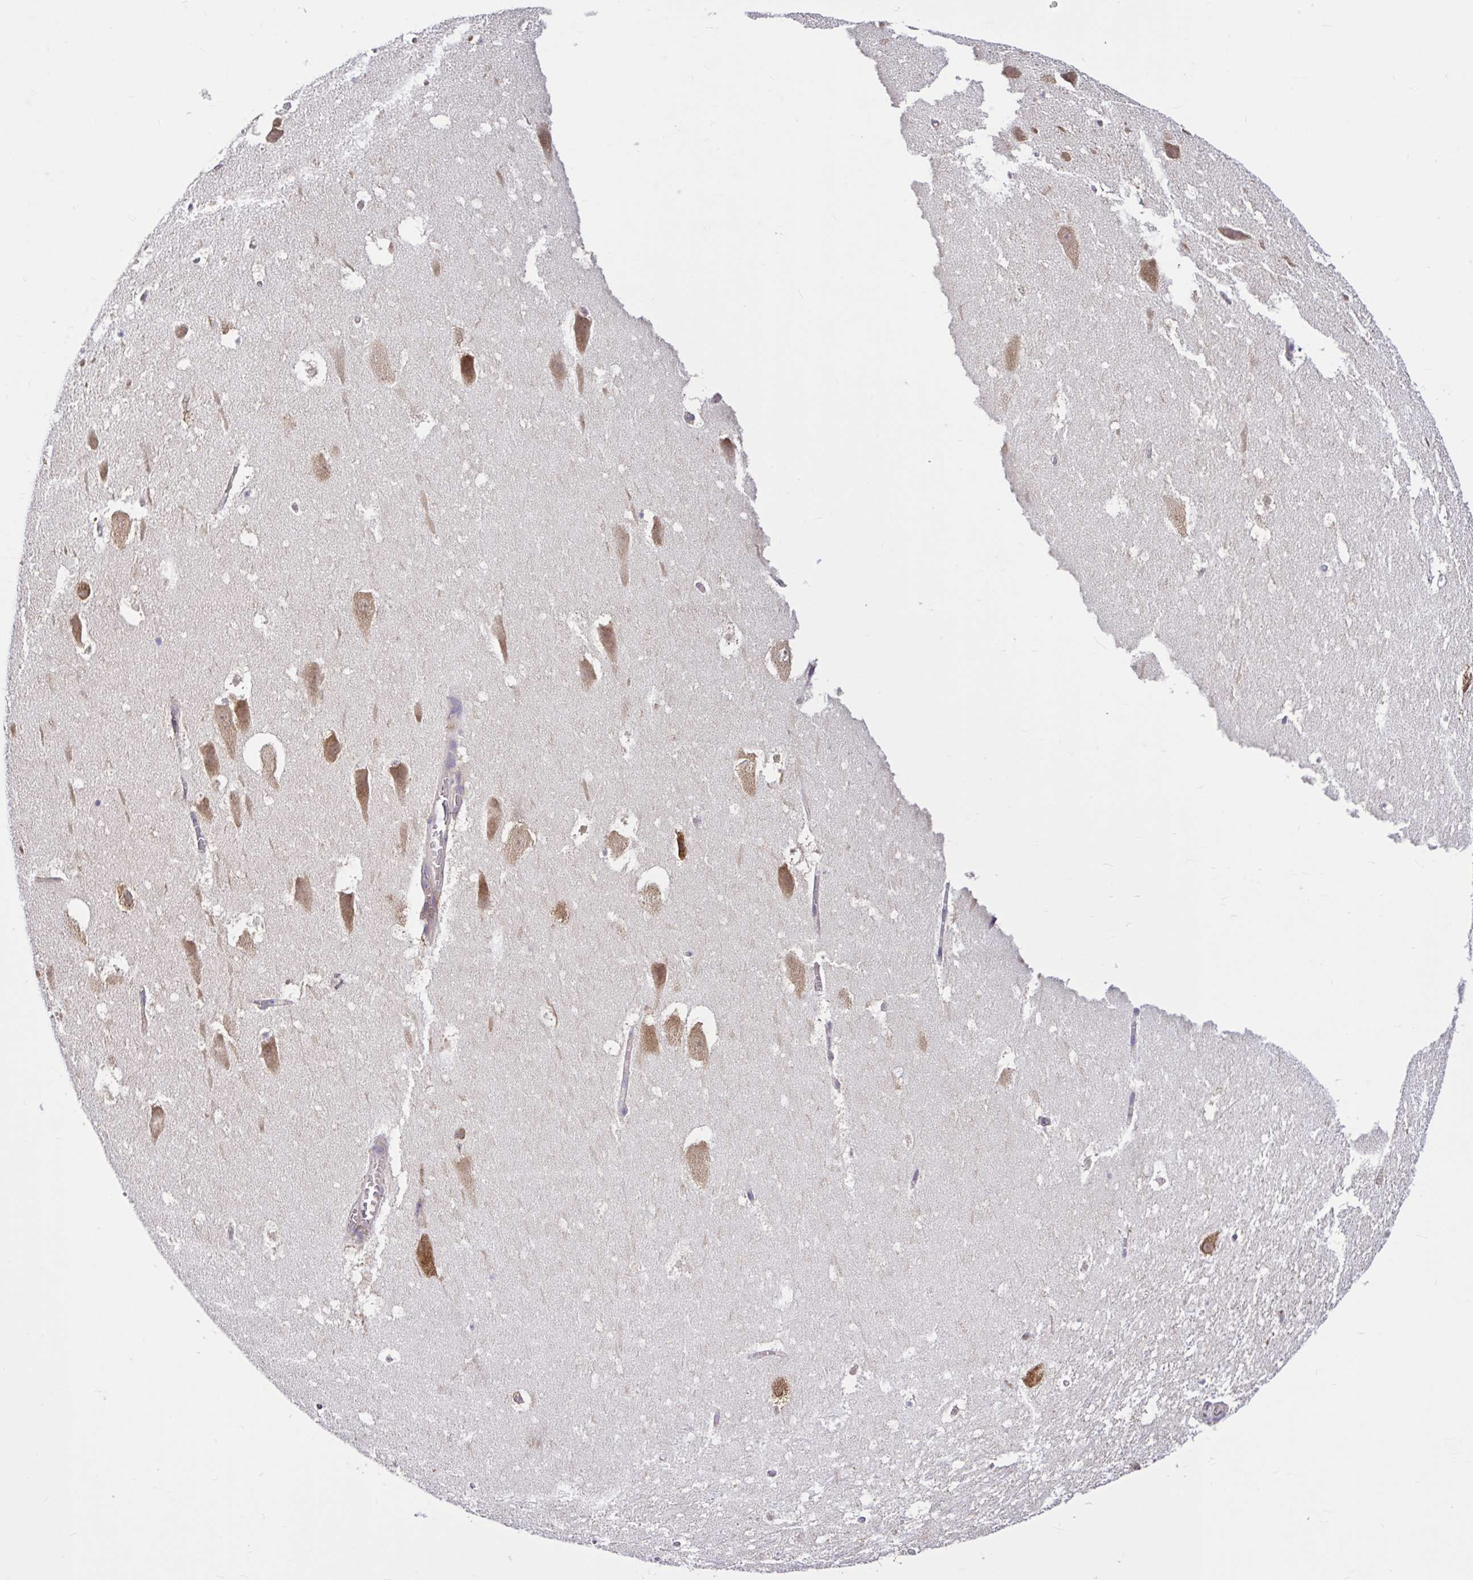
{"staining": {"intensity": "negative", "quantity": "none", "location": "none"}, "tissue": "hippocampus", "cell_type": "Glial cells", "image_type": "normal", "snomed": [{"axis": "morphology", "description": "Normal tissue, NOS"}, {"axis": "topography", "description": "Hippocampus"}], "caption": "An image of human hippocampus is negative for staining in glial cells. The staining was performed using DAB (3,3'-diaminobenzidine) to visualize the protein expression in brown, while the nuclei were stained in blue with hematoxylin (Magnification: 20x).", "gene": "LARS1", "patient": {"sex": "female", "age": 42}}